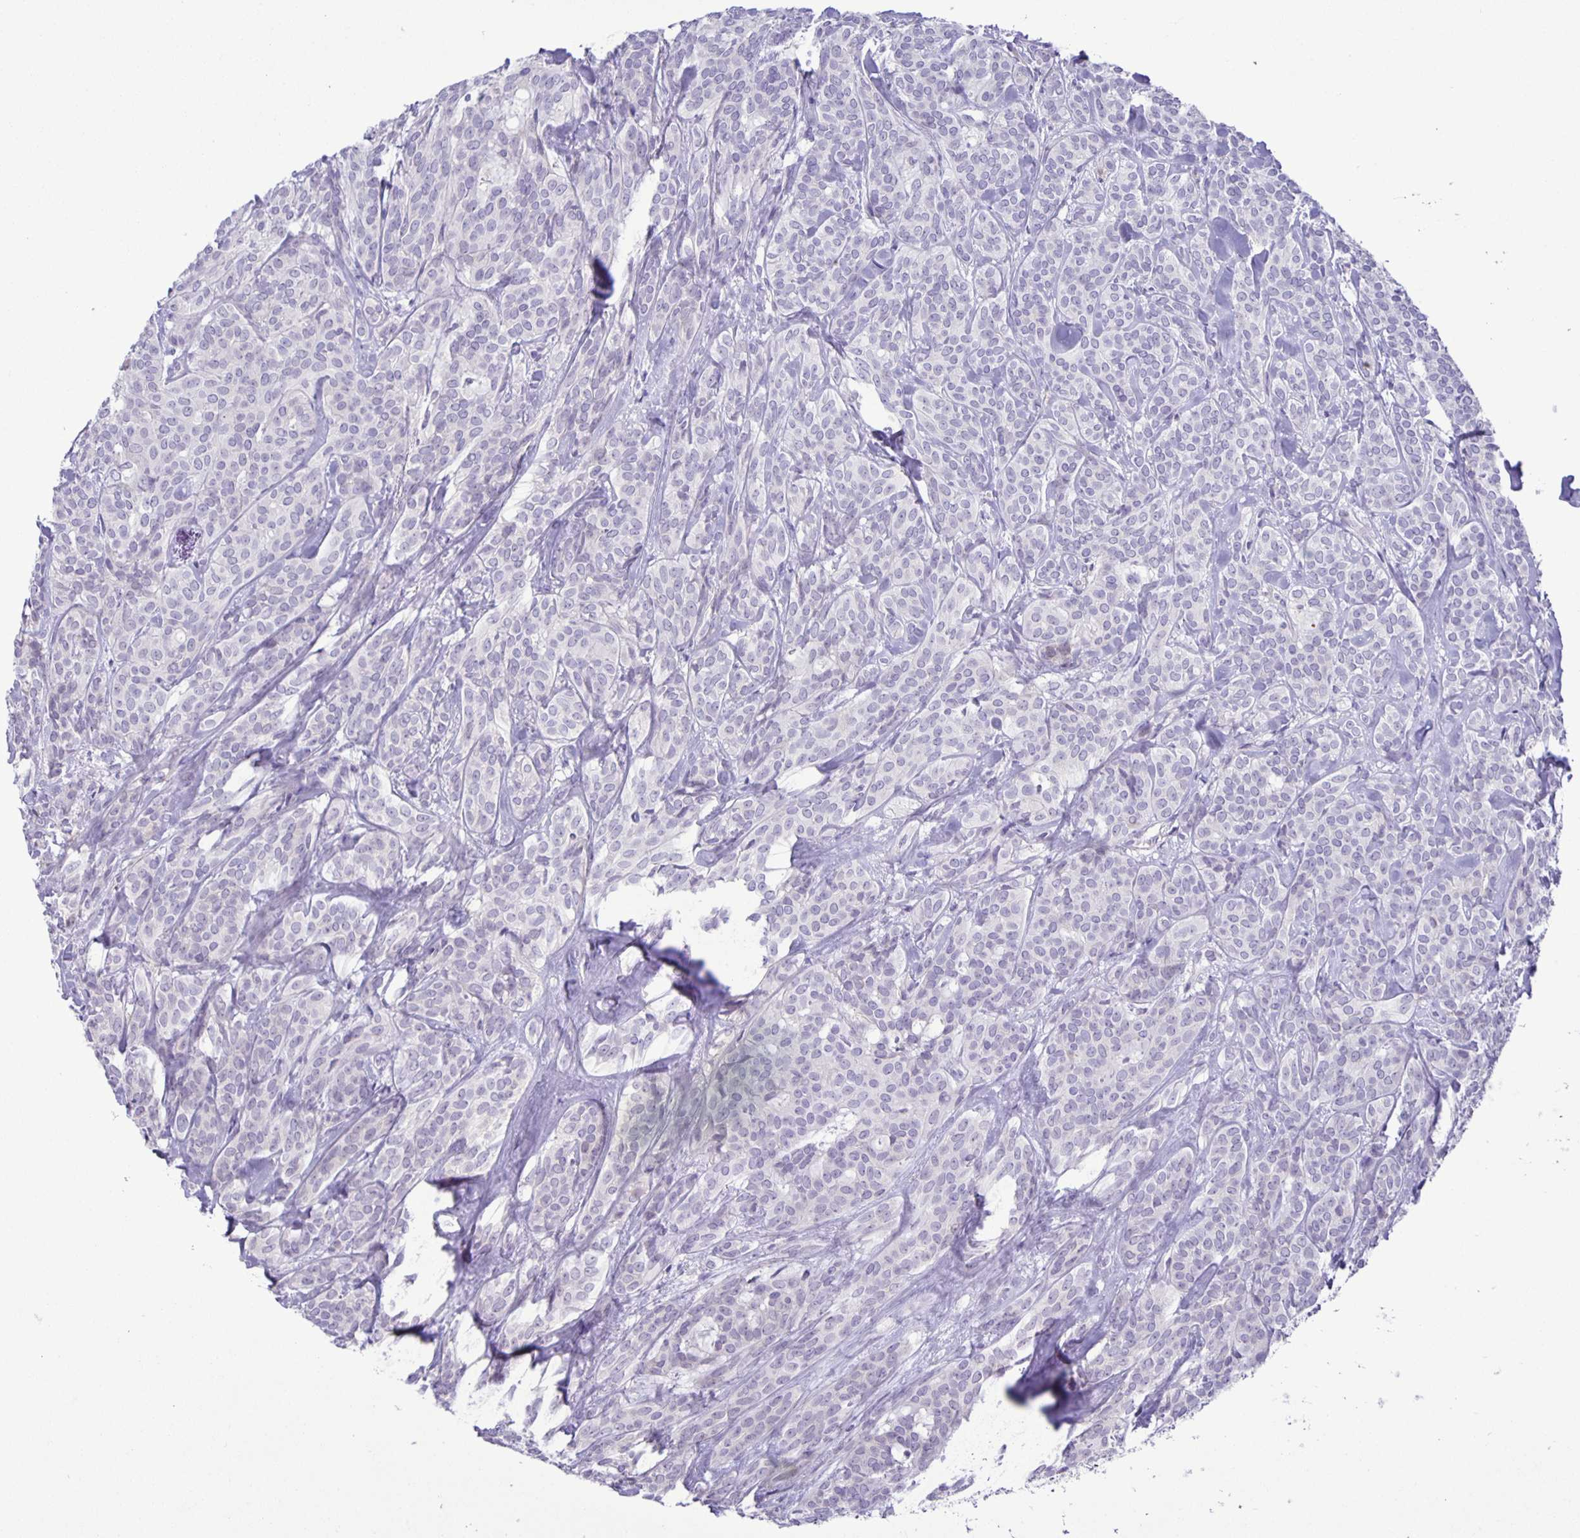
{"staining": {"intensity": "negative", "quantity": "none", "location": "none"}, "tissue": "head and neck cancer", "cell_type": "Tumor cells", "image_type": "cancer", "snomed": [{"axis": "morphology", "description": "Adenocarcinoma, NOS"}, {"axis": "topography", "description": "Head-Neck"}], "caption": "A micrograph of adenocarcinoma (head and neck) stained for a protein displays no brown staining in tumor cells.", "gene": "ADCK1", "patient": {"sex": "female", "age": 57}}